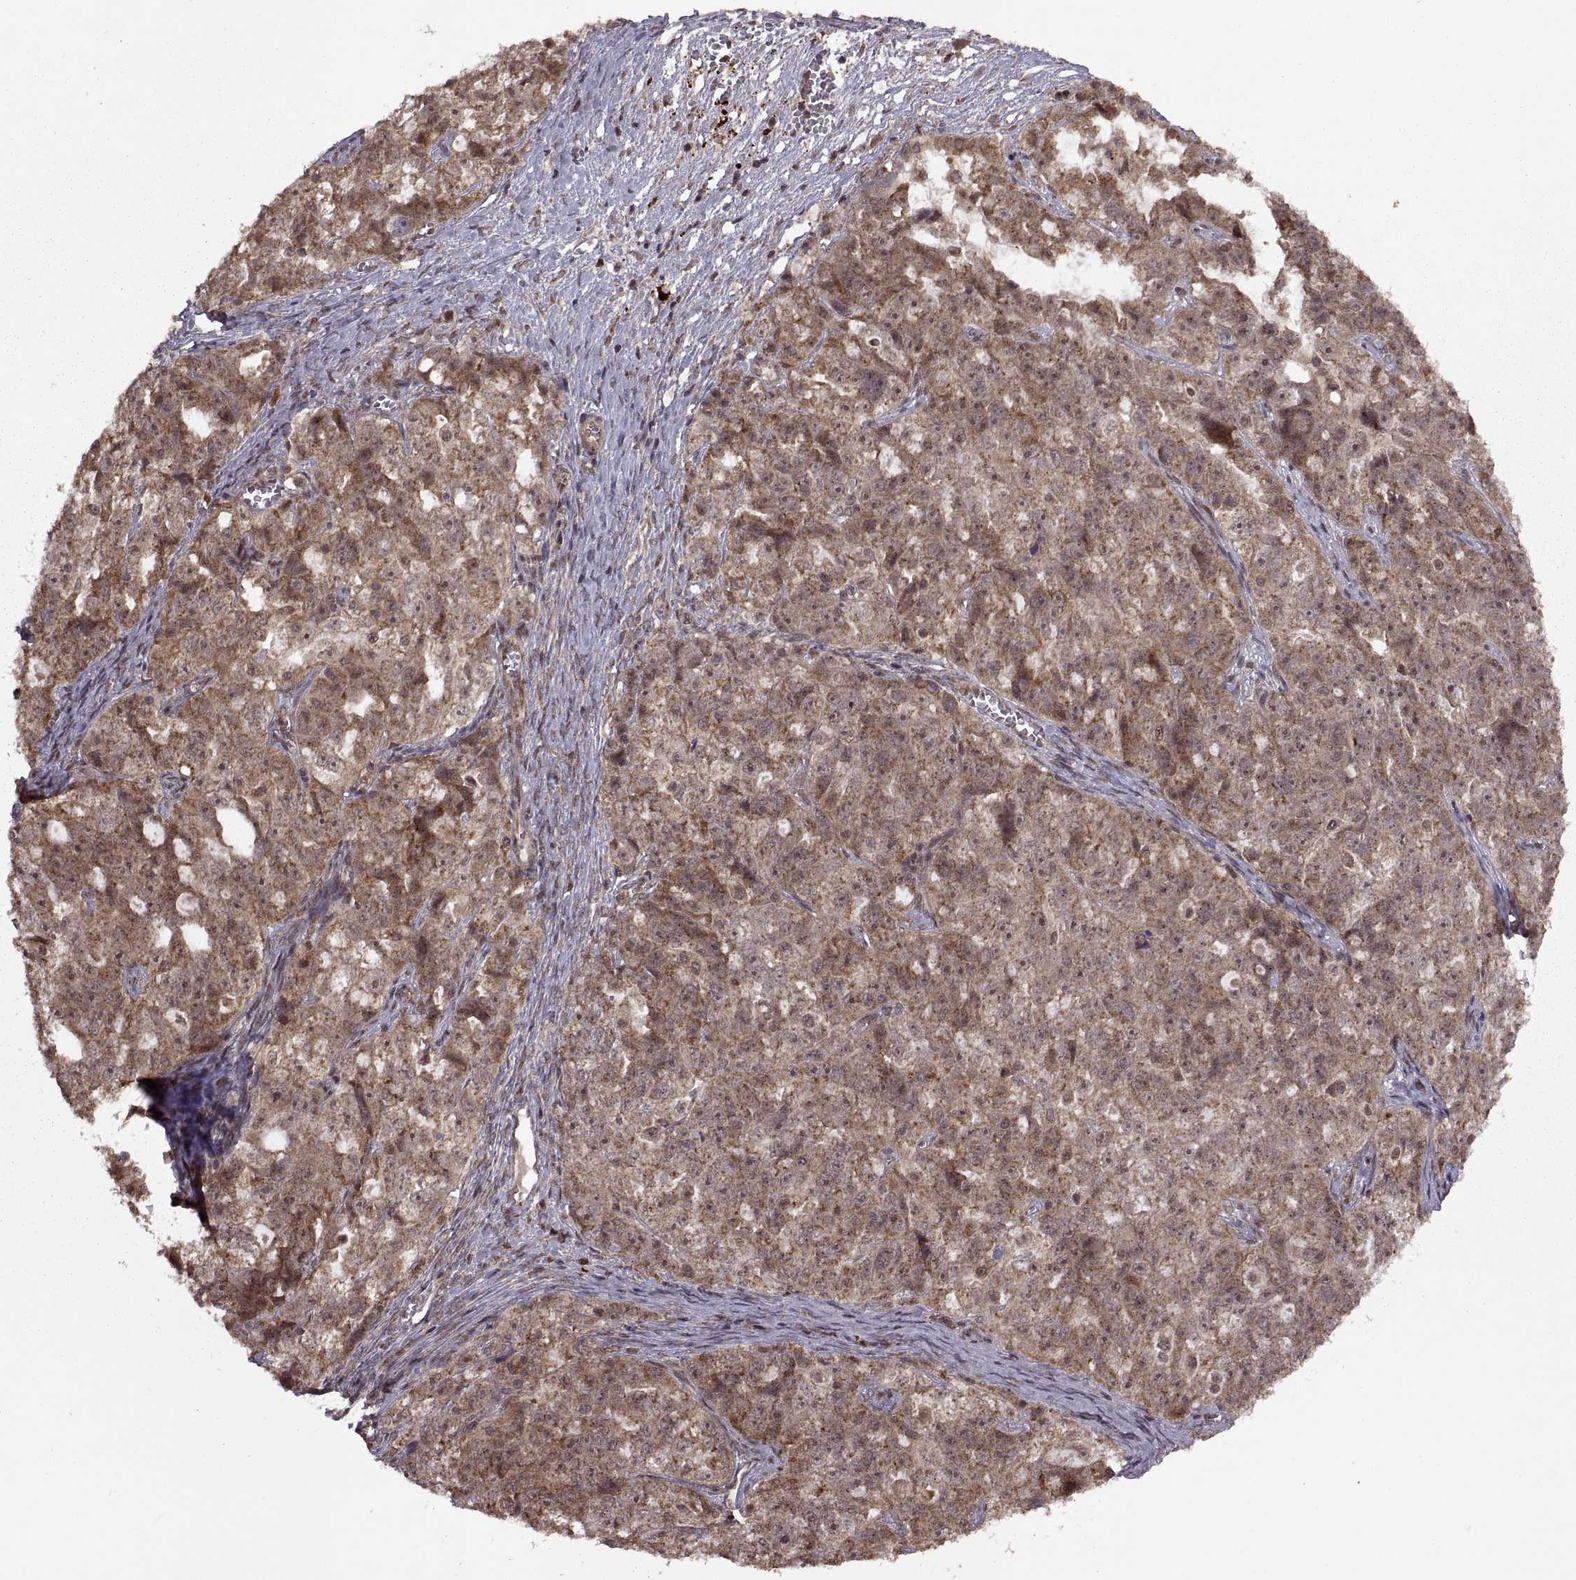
{"staining": {"intensity": "weak", "quantity": ">75%", "location": "cytoplasmic/membranous"}, "tissue": "ovarian cancer", "cell_type": "Tumor cells", "image_type": "cancer", "snomed": [{"axis": "morphology", "description": "Cystadenocarcinoma, serous, NOS"}, {"axis": "topography", "description": "Ovary"}], "caption": "This photomicrograph displays immunohistochemistry (IHC) staining of ovarian cancer (serous cystadenocarcinoma), with low weak cytoplasmic/membranous expression in about >75% of tumor cells.", "gene": "PTOV1", "patient": {"sex": "female", "age": 51}}